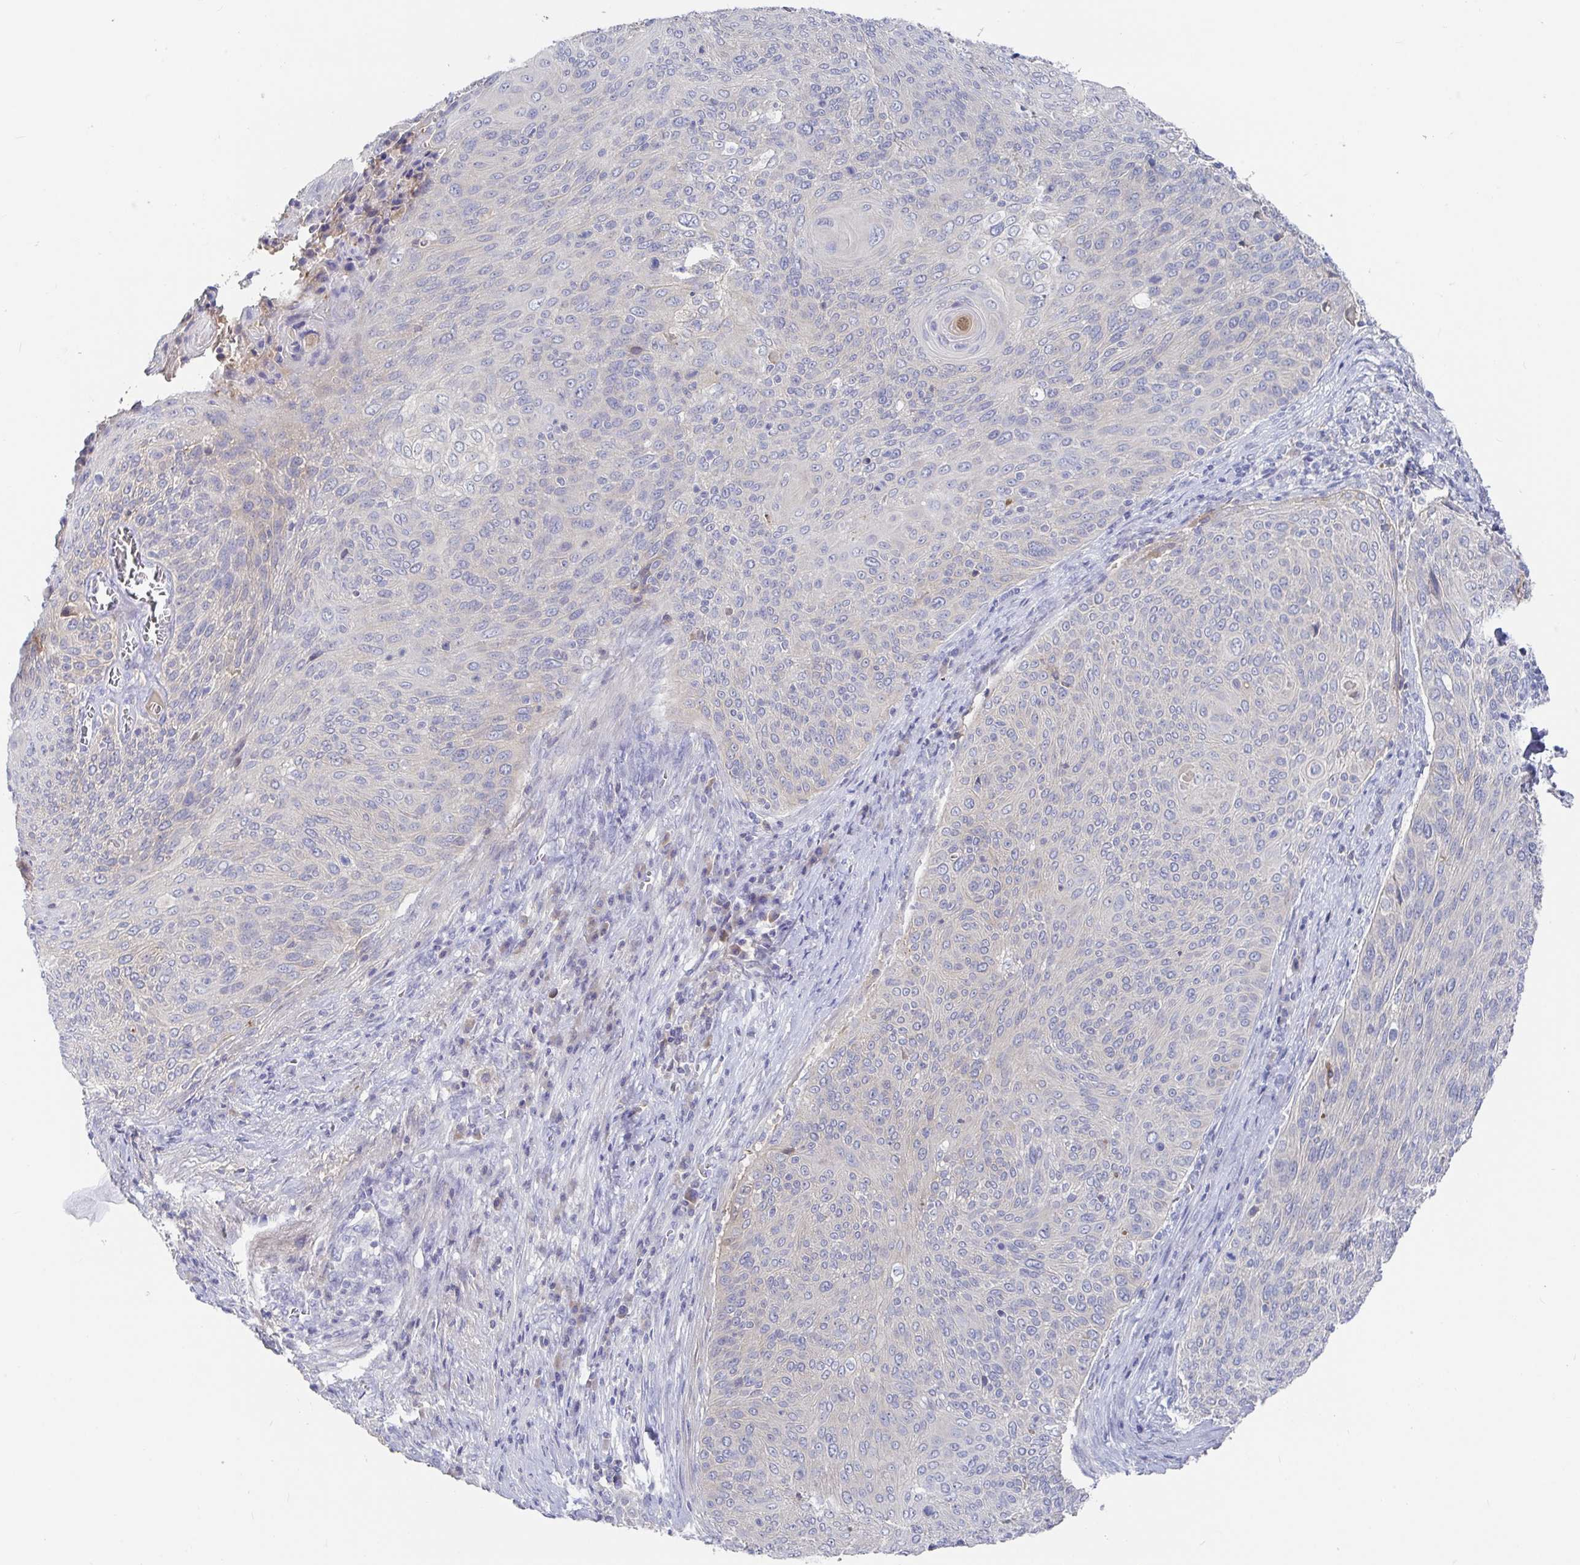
{"staining": {"intensity": "negative", "quantity": "none", "location": "none"}, "tissue": "cervical cancer", "cell_type": "Tumor cells", "image_type": "cancer", "snomed": [{"axis": "morphology", "description": "Squamous cell carcinoma, NOS"}, {"axis": "topography", "description": "Cervix"}], "caption": "High power microscopy histopathology image of an IHC histopathology image of cervical cancer (squamous cell carcinoma), revealing no significant expression in tumor cells.", "gene": "GPR148", "patient": {"sex": "female", "age": 31}}